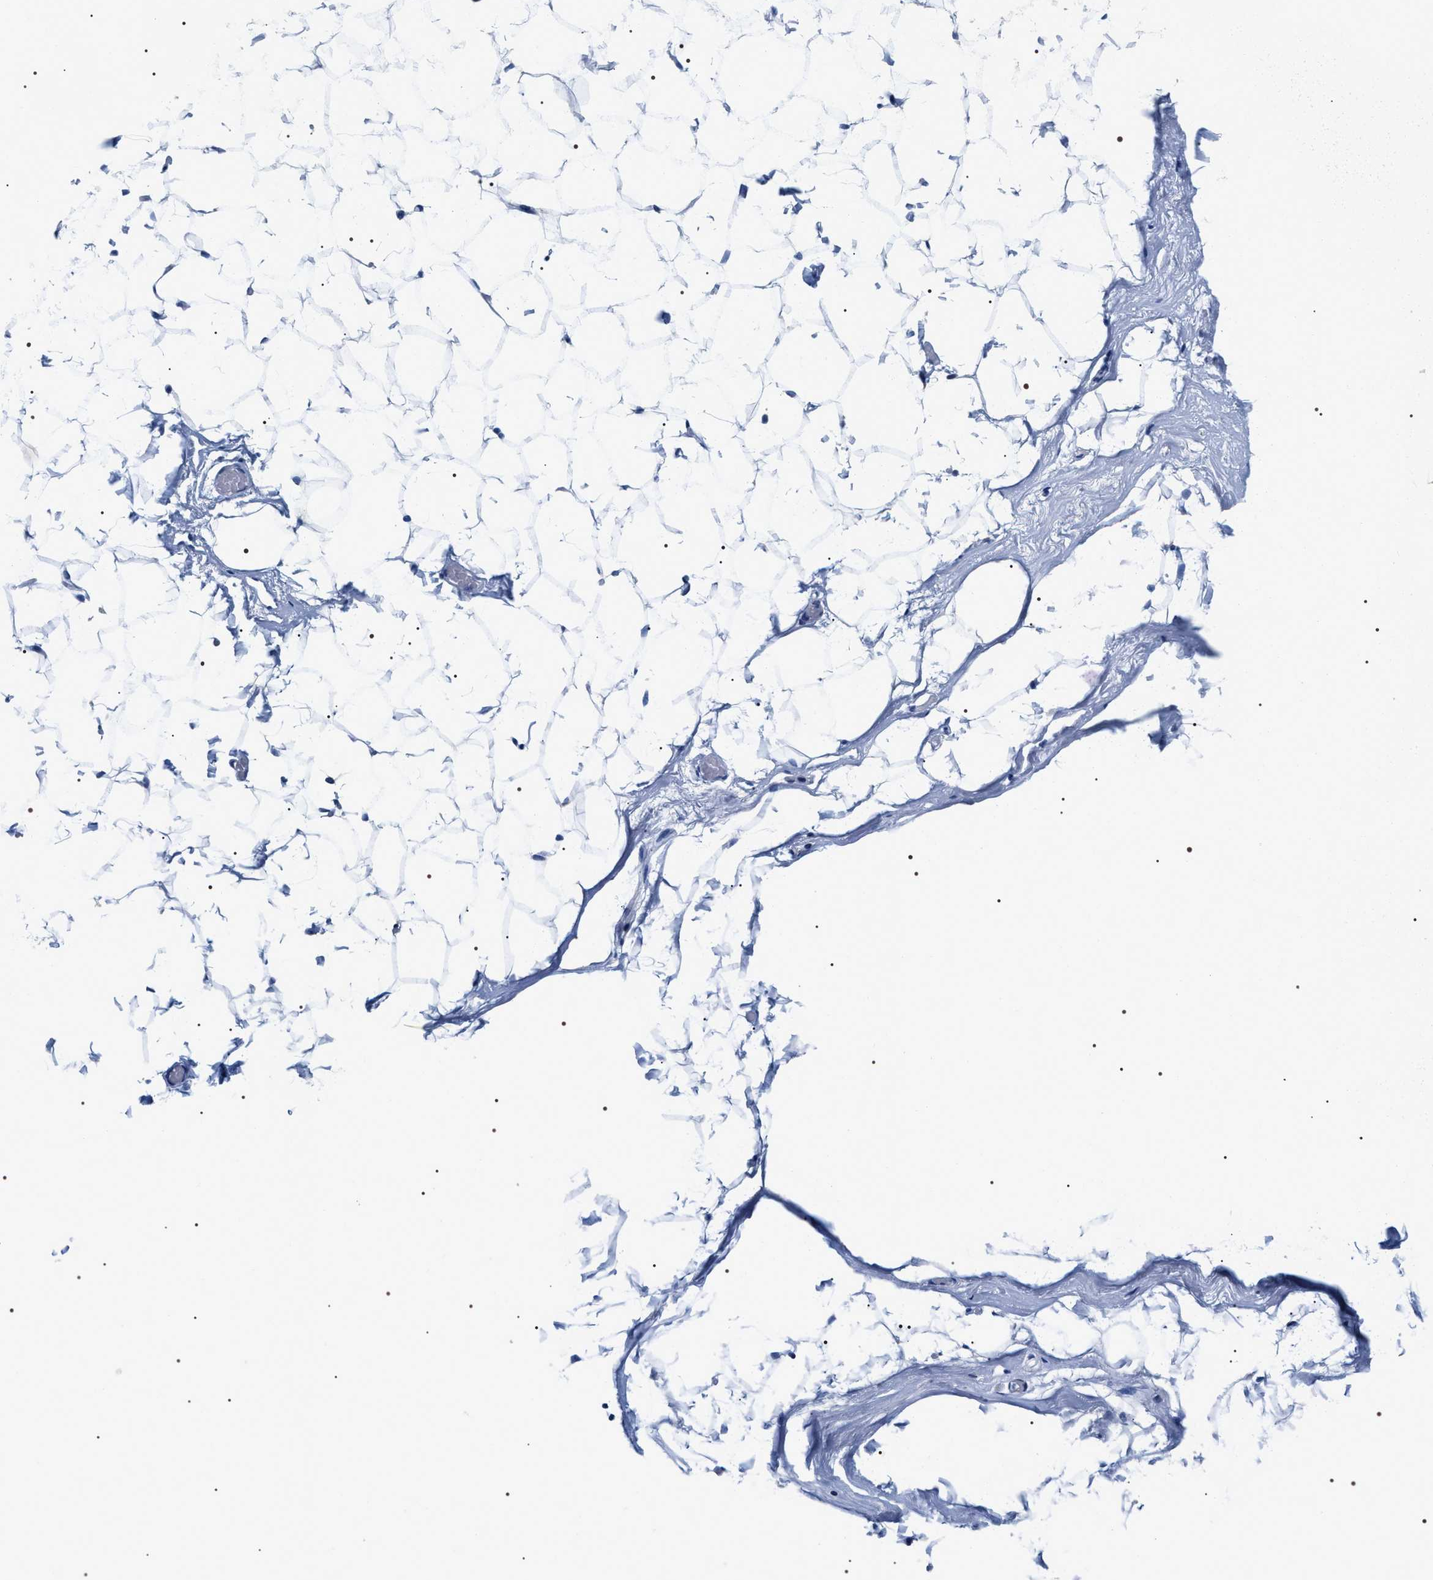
{"staining": {"intensity": "negative", "quantity": "none", "location": "none"}, "tissue": "adipose tissue", "cell_type": "Adipocytes", "image_type": "normal", "snomed": [{"axis": "morphology", "description": "Normal tissue, NOS"}, {"axis": "topography", "description": "Breast"}, {"axis": "topography", "description": "Soft tissue"}], "caption": "IHC photomicrograph of normal adipose tissue: human adipose tissue stained with DAB displays no significant protein positivity in adipocytes. Brightfield microscopy of immunohistochemistry stained with DAB (3,3'-diaminobenzidine) (brown) and hematoxylin (blue), captured at high magnification.", "gene": "BAG2", "patient": {"sex": "female", "age": 75}}